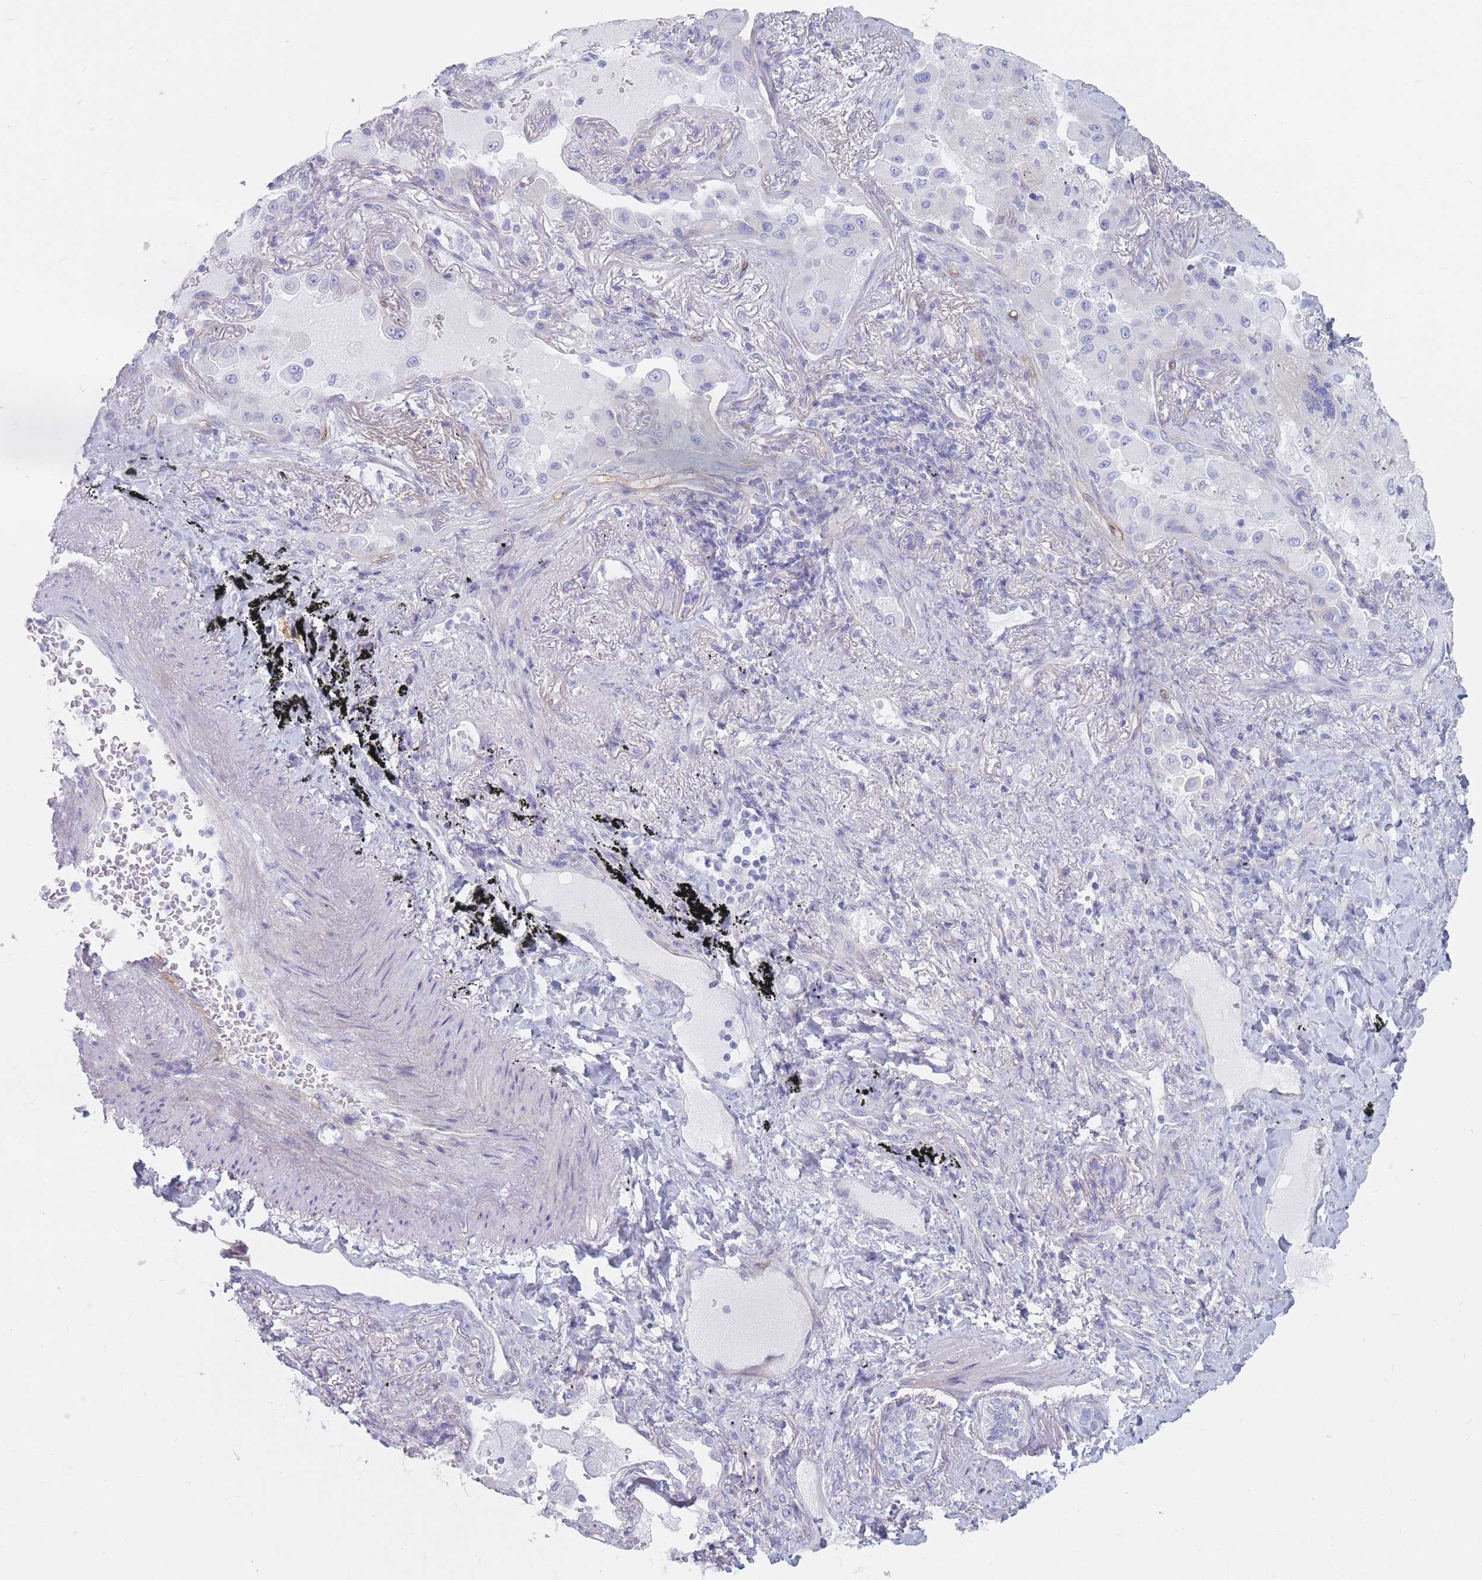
{"staining": {"intensity": "negative", "quantity": "none", "location": "none"}, "tissue": "lung cancer", "cell_type": "Tumor cells", "image_type": "cancer", "snomed": [{"axis": "morphology", "description": "Squamous cell carcinoma, NOS"}, {"axis": "topography", "description": "Lung"}], "caption": "Tumor cells are negative for protein expression in human lung cancer (squamous cell carcinoma).", "gene": "PLPP1", "patient": {"sex": "male", "age": 74}}